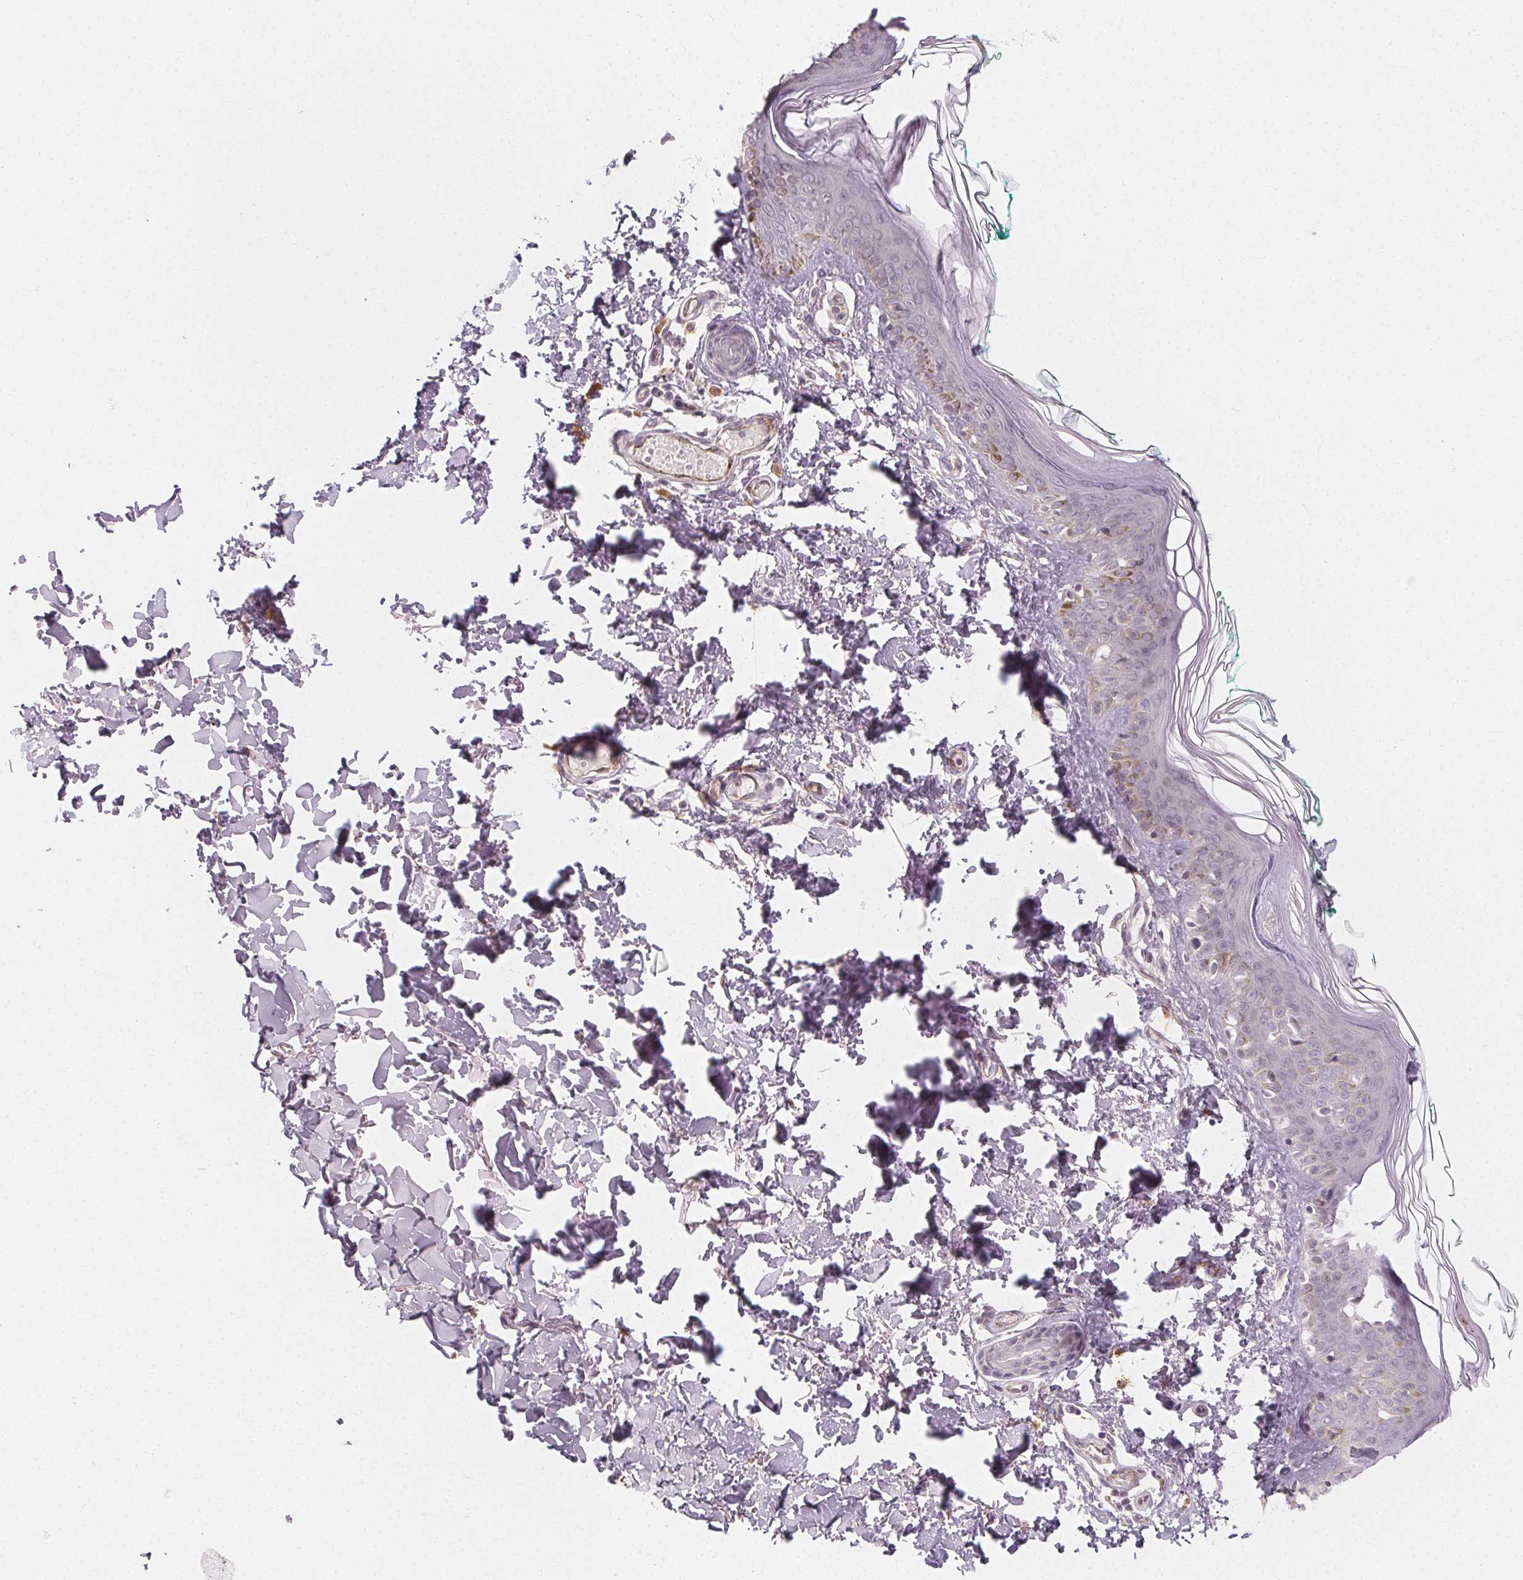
{"staining": {"intensity": "negative", "quantity": "none", "location": "none"}, "tissue": "skin", "cell_type": "Fibroblasts", "image_type": "normal", "snomed": [{"axis": "morphology", "description": "Normal tissue, NOS"}, {"axis": "topography", "description": "Skin"}, {"axis": "topography", "description": "Peripheral nerve tissue"}], "caption": "Fibroblasts show no significant protein positivity in unremarkable skin. Brightfield microscopy of IHC stained with DAB (3,3'-diaminobenzidine) (brown) and hematoxylin (blue), captured at high magnification.", "gene": "CLCNKA", "patient": {"sex": "female", "age": 45}}